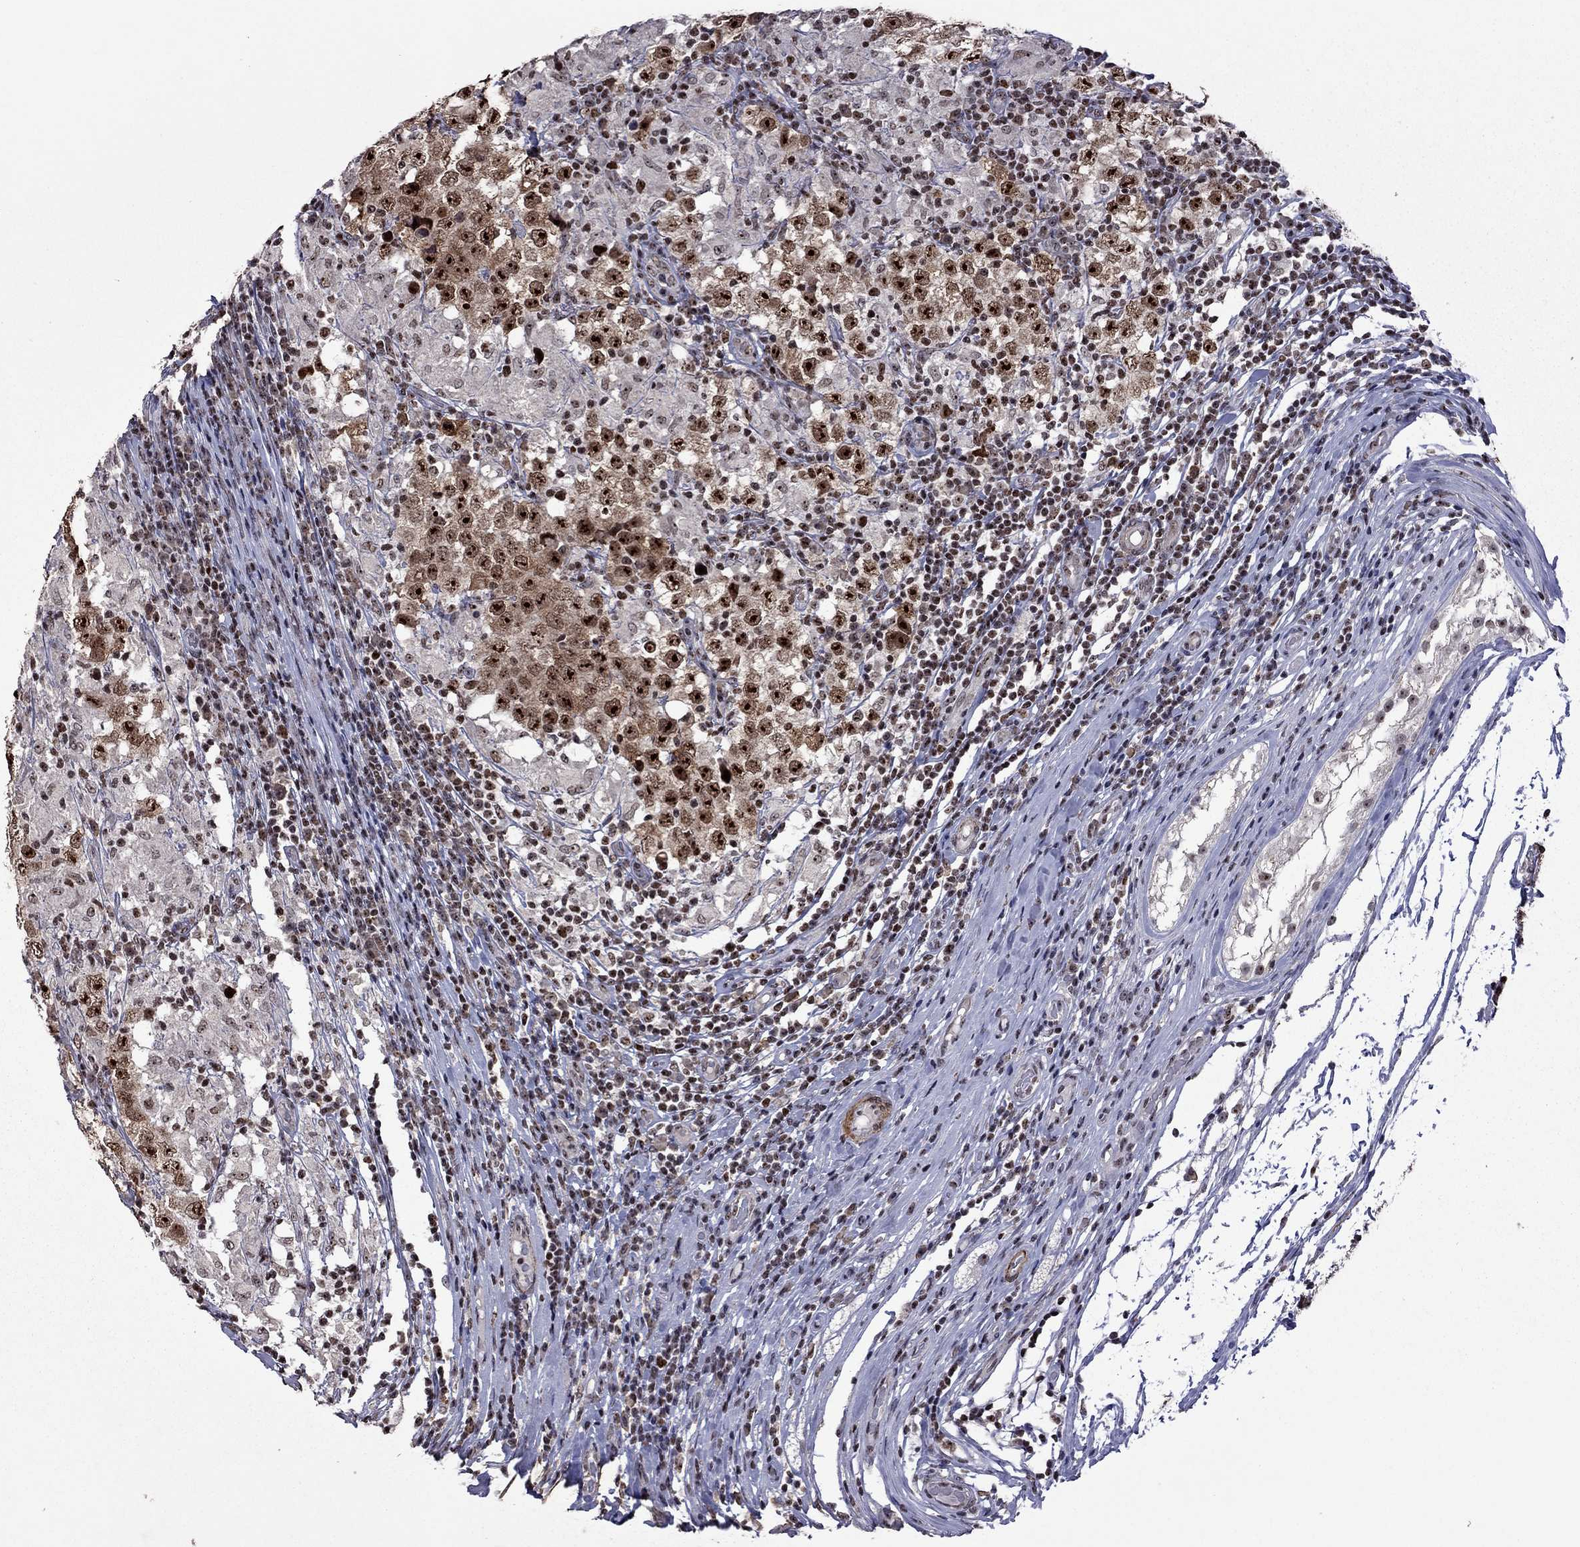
{"staining": {"intensity": "strong", "quantity": ">75%", "location": "nuclear"}, "tissue": "testis cancer", "cell_type": "Tumor cells", "image_type": "cancer", "snomed": [{"axis": "morphology", "description": "Seminoma, NOS"}, {"axis": "morphology", "description": "Carcinoma, Embryonal, NOS"}, {"axis": "topography", "description": "Testis"}], "caption": "Immunohistochemistry of testis seminoma exhibits high levels of strong nuclear positivity in approximately >75% of tumor cells.", "gene": "SPOUT1", "patient": {"sex": "male", "age": 41}}